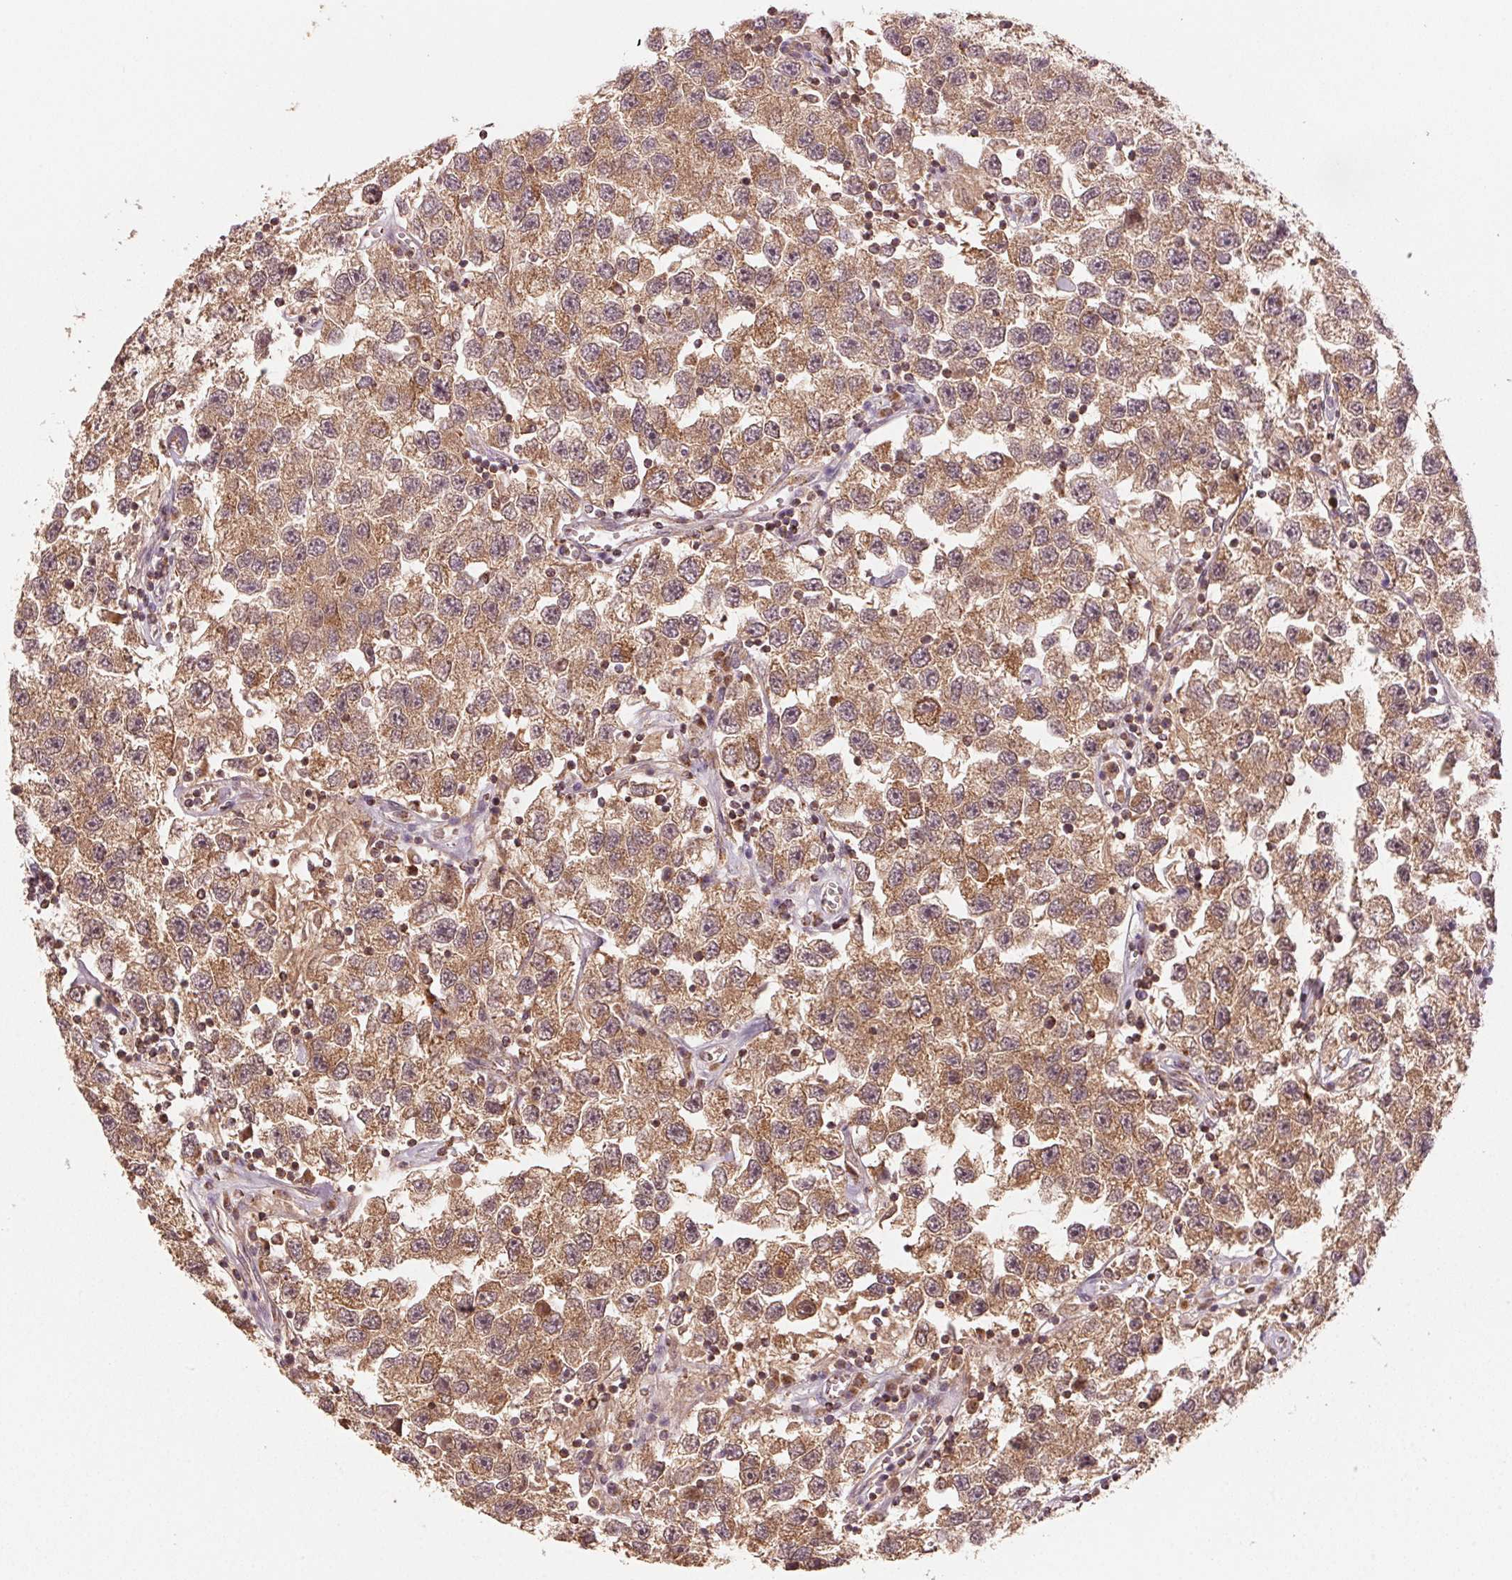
{"staining": {"intensity": "moderate", "quantity": ">75%", "location": "cytoplasmic/membranous"}, "tissue": "testis cancer", "cell_type": "Tumor cells", "image_type": "cancer", "snomed": [{"axis": "morphology", "description": "Seminoma, NOS"}, {"axis": "topography", "description": "Testis"}], "caption": "Protein staining shows moderate cytoplasmic/membranous staining in about >75% of tumor cells in testis cancer (seminoma). The protein of interest is shown in brown color, while the nuclei are stained blue.", "gene": "ARHGAP6", "patient": {"sex": "male", "age": 26}}